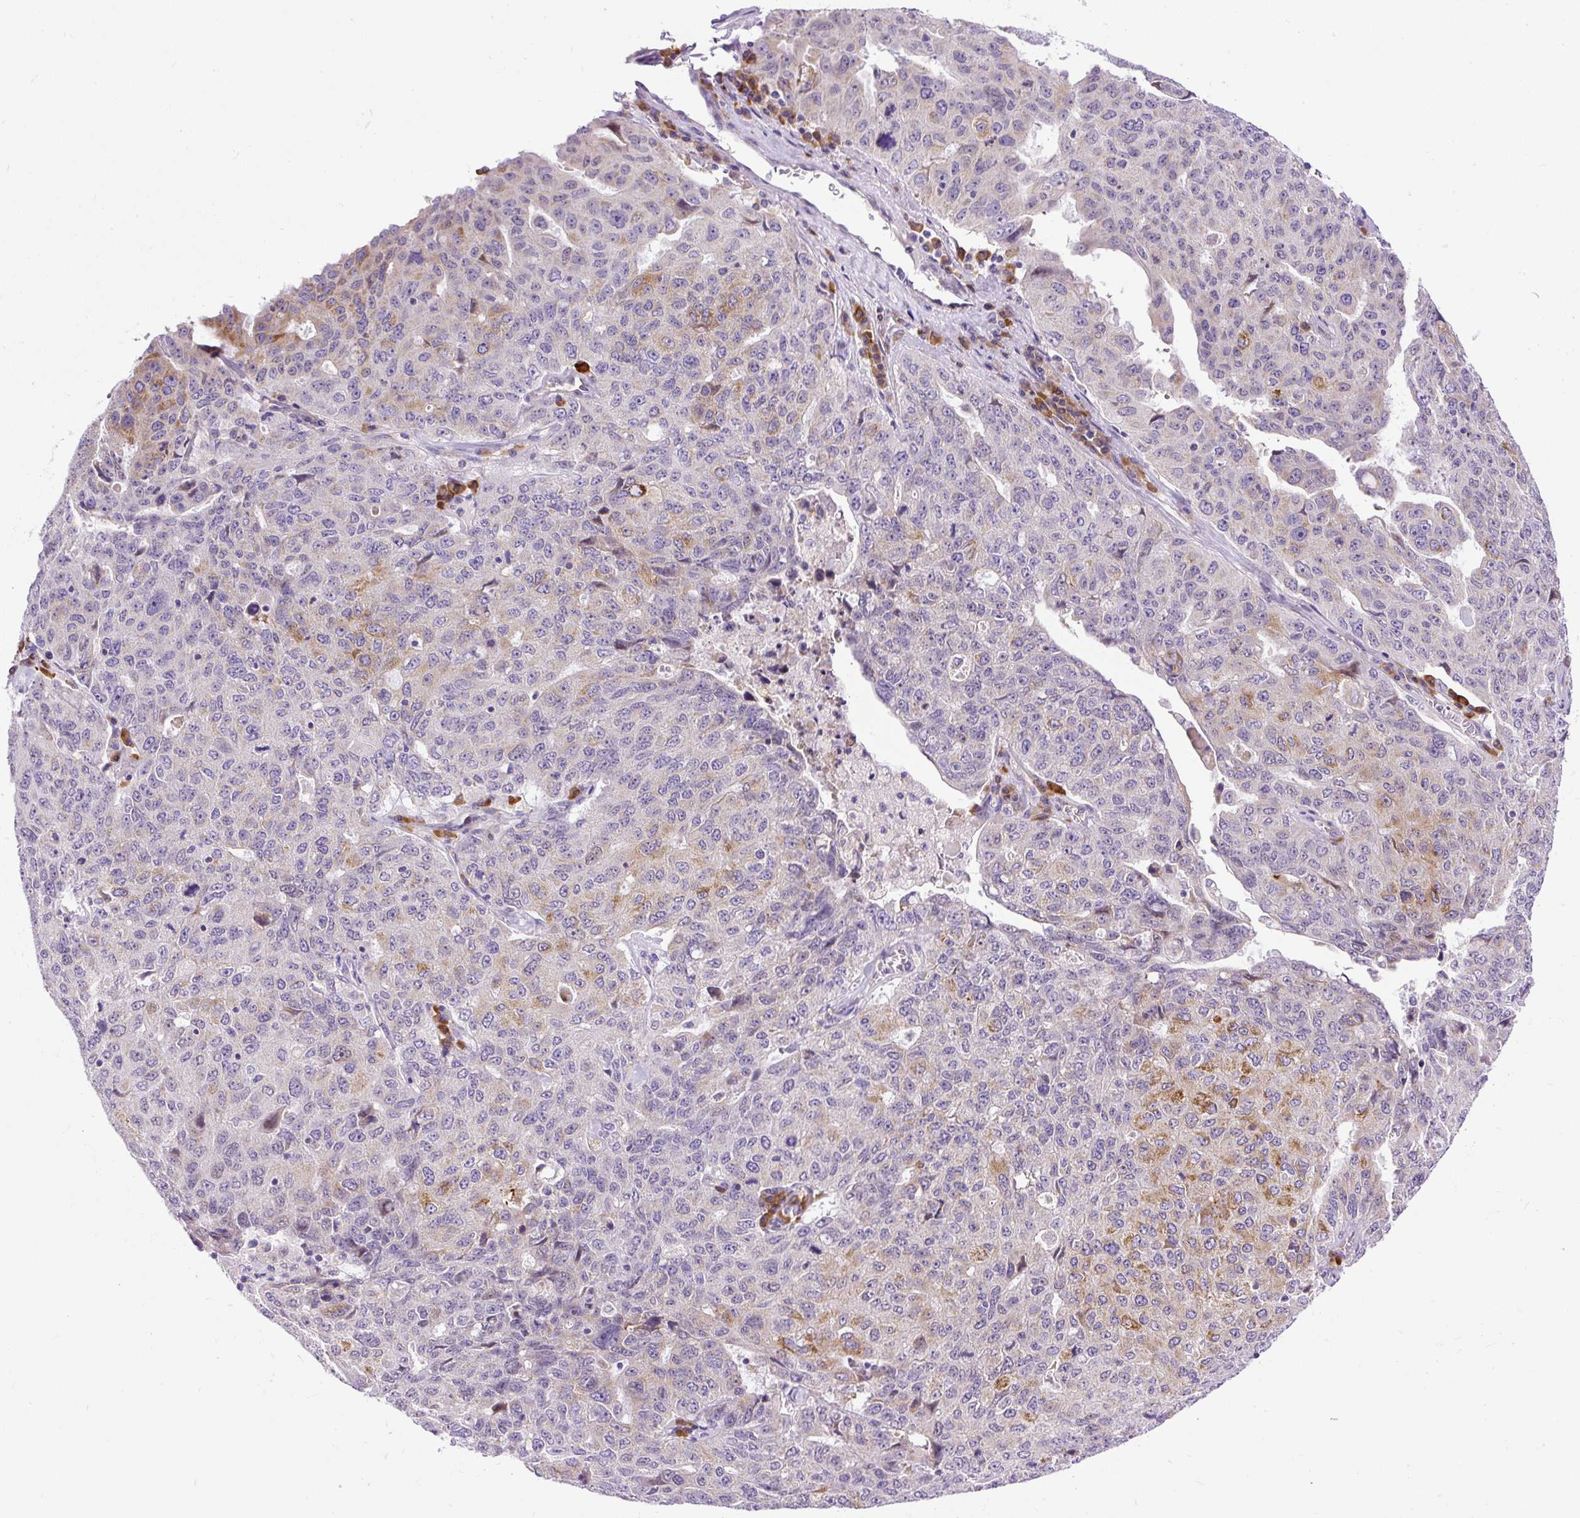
{"staining": {"intensity": "moderate", "quantity": "<25%", "location": "cytoplasmic/membranous"}, "tissue": "ovarian cancer", "cell_type": "Tumor cells", "image_type": "cancer", "snomed": [{"axis": "morphology", "description": "Carcinoma, endometroid"}, {"axis": "topography", "description": "Ovary"}], "caption": "This image shows immunohistochemistry (IHC) staining of human endometroid carcinoma (ovarian), with low moderate cytoplasmic/membranous staining in approximately <25% of tumor cells.", "gene": "SYBU", "patient": {"sex": "female", "age": 62}}